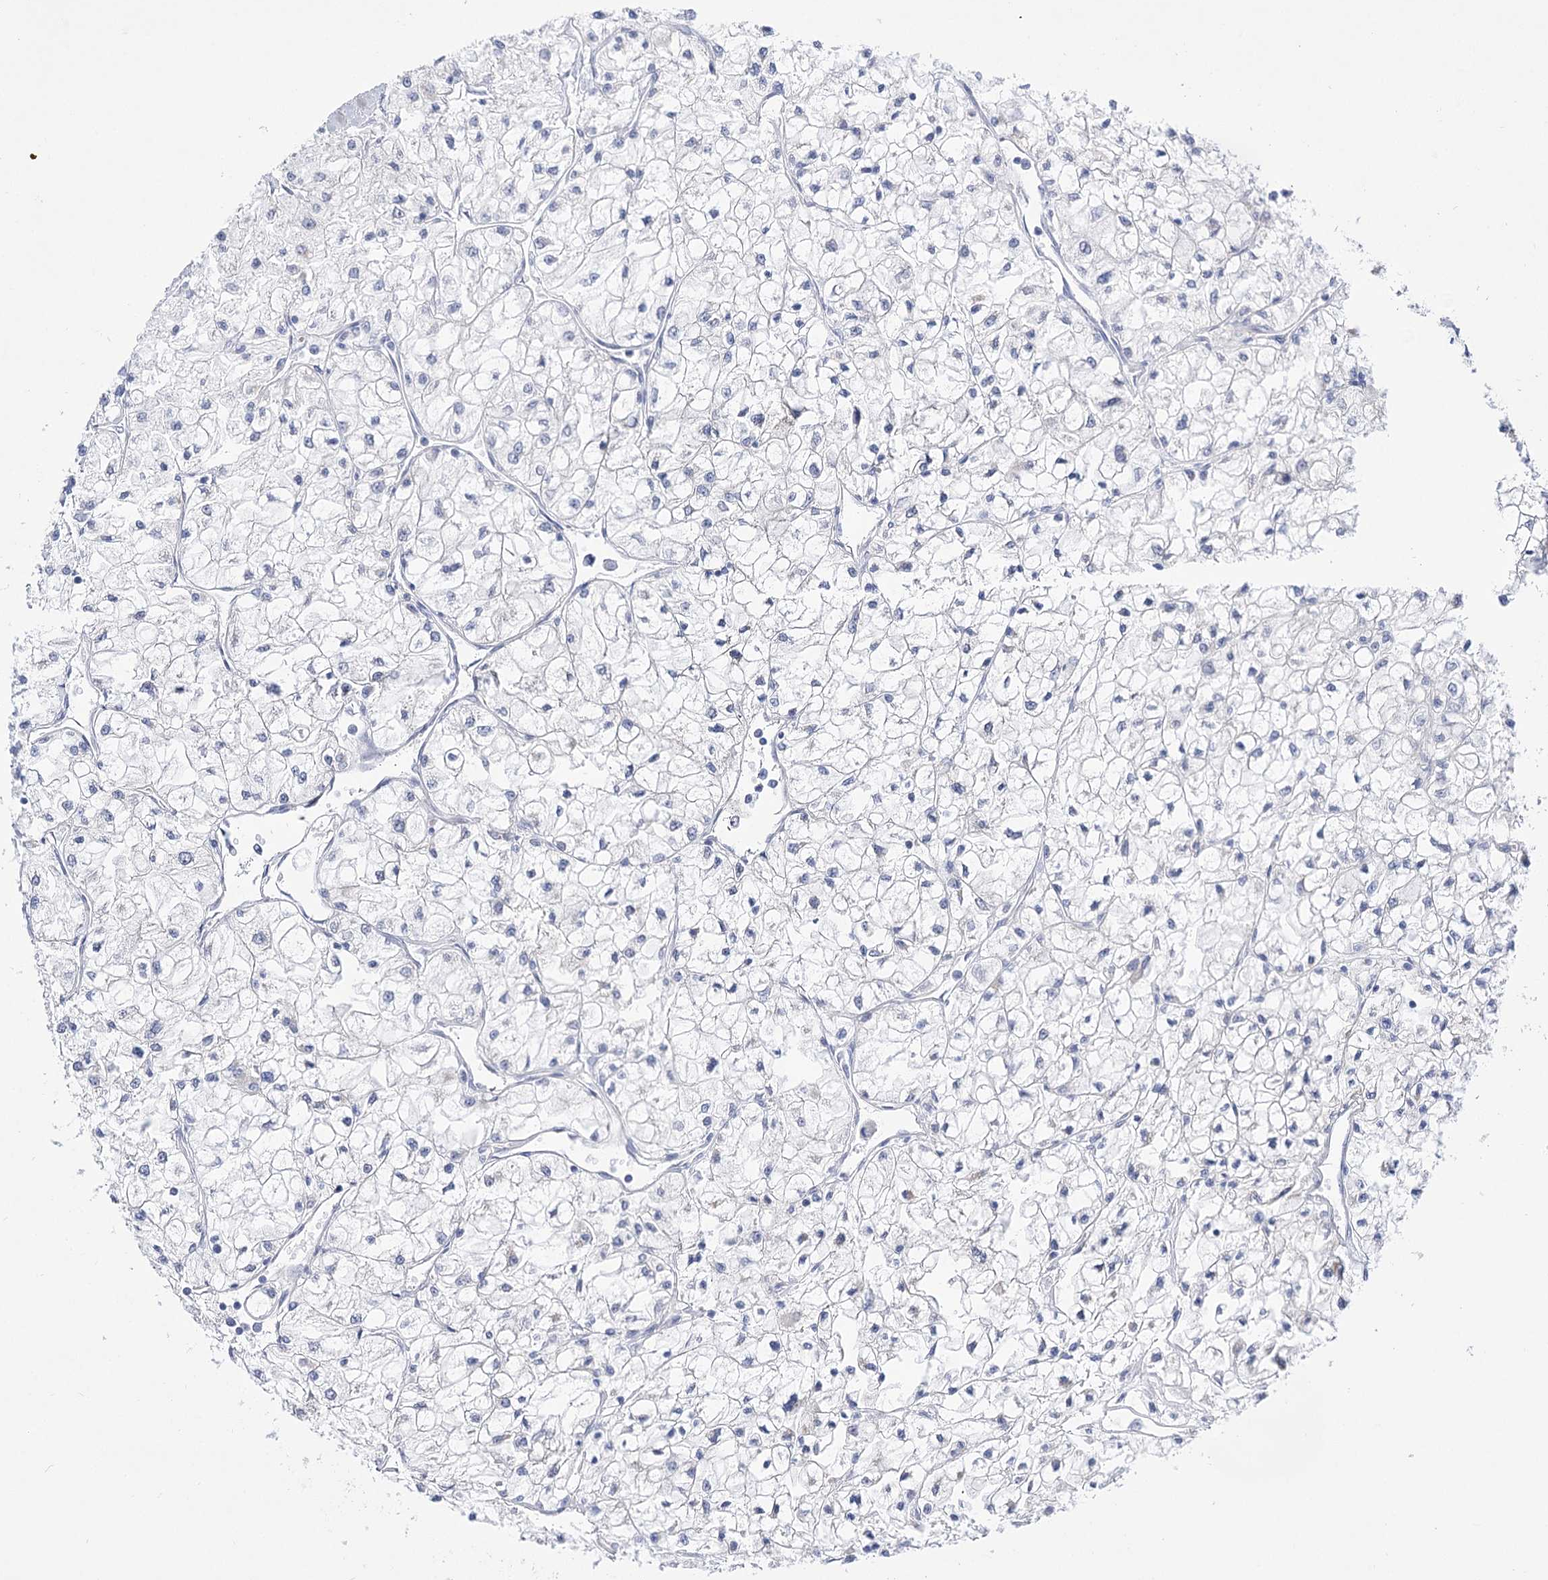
{"staining": {"intensity": "negative", "quantity": "none", "location": "none"}, "tissue": "renal cancer", "cell_type": "Tumor cells", "image_type": "cancer", "snomed": [{"axis": "morphology", "description": "Adenocarcinoma, NOS"}, {"axis": "topography", "description": "Kidney"}], "caption": "The immunohistochemistry micrograph has no significant positivity in tumor cells of renal adenocarcinoma tissue.", "gene": "HELT", "patient": {"sex": "male", "age": 80}}